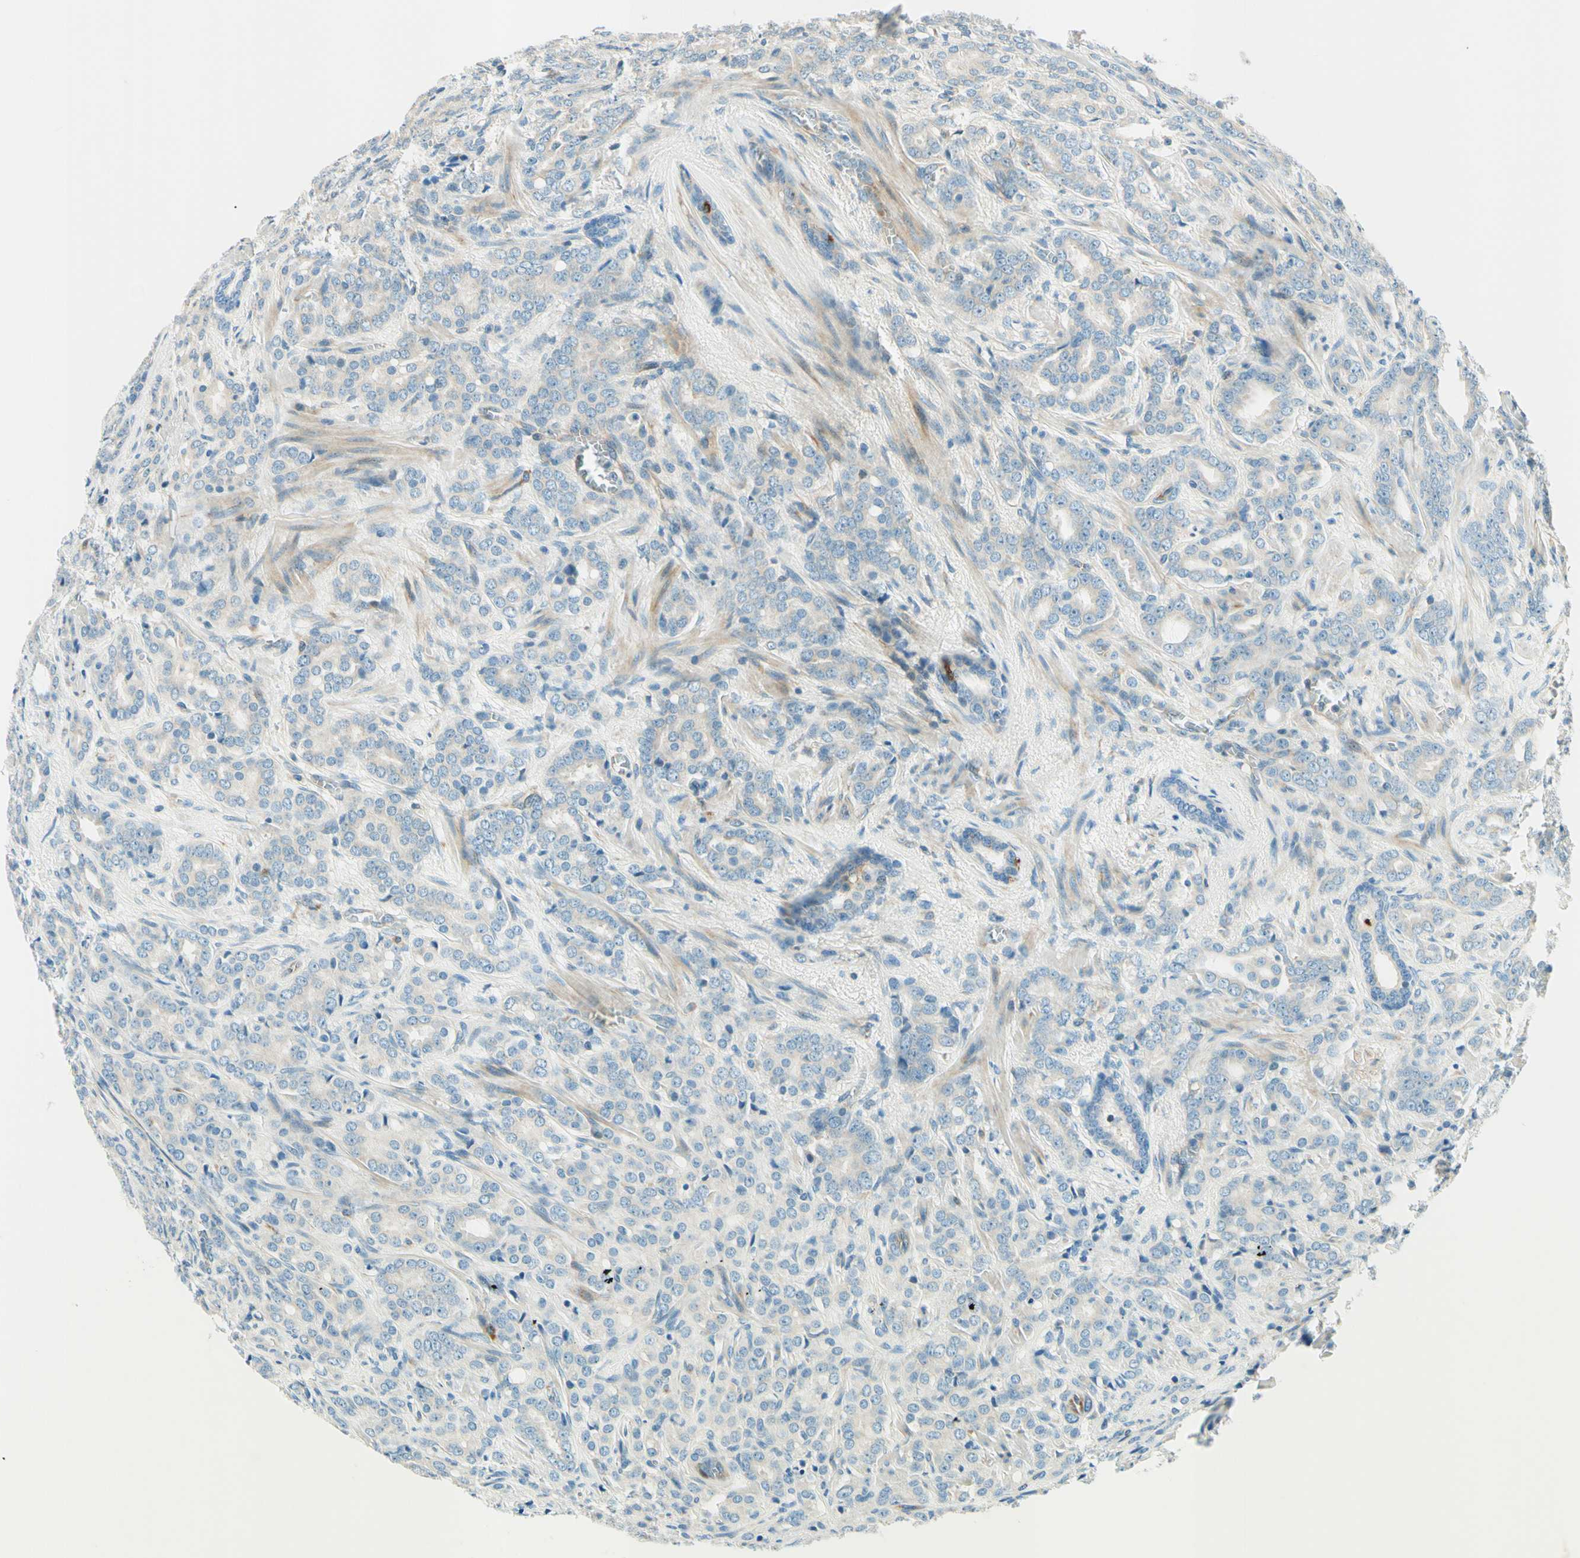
{"staining": {"intensity": "negative", "quantity": "none", "location": "none"}, "tissue": "prostate cancer", "cell_type": "Tumor cells", "image_type": "cancer", "snomed": [{"axis": "morphology", "description": "Adenocarcinoma, High grade"}, {"axis": "topography", "description": "Prostate"}], "caption": "This photomicrograph is of adenocarcinoma (high-grade) (prostate) stained with immunohistochemistry to label a protein in brown with the nuclei are counter-stained blue. There is no positivity in tumor cells. (Brightfield microscopy of DAB (3,3'-diaminobenzidine) immunohistochemistry (IHC) at high magnification).", "gene": "TAOK2", "patient": {"sex": "male", "age": 64}}